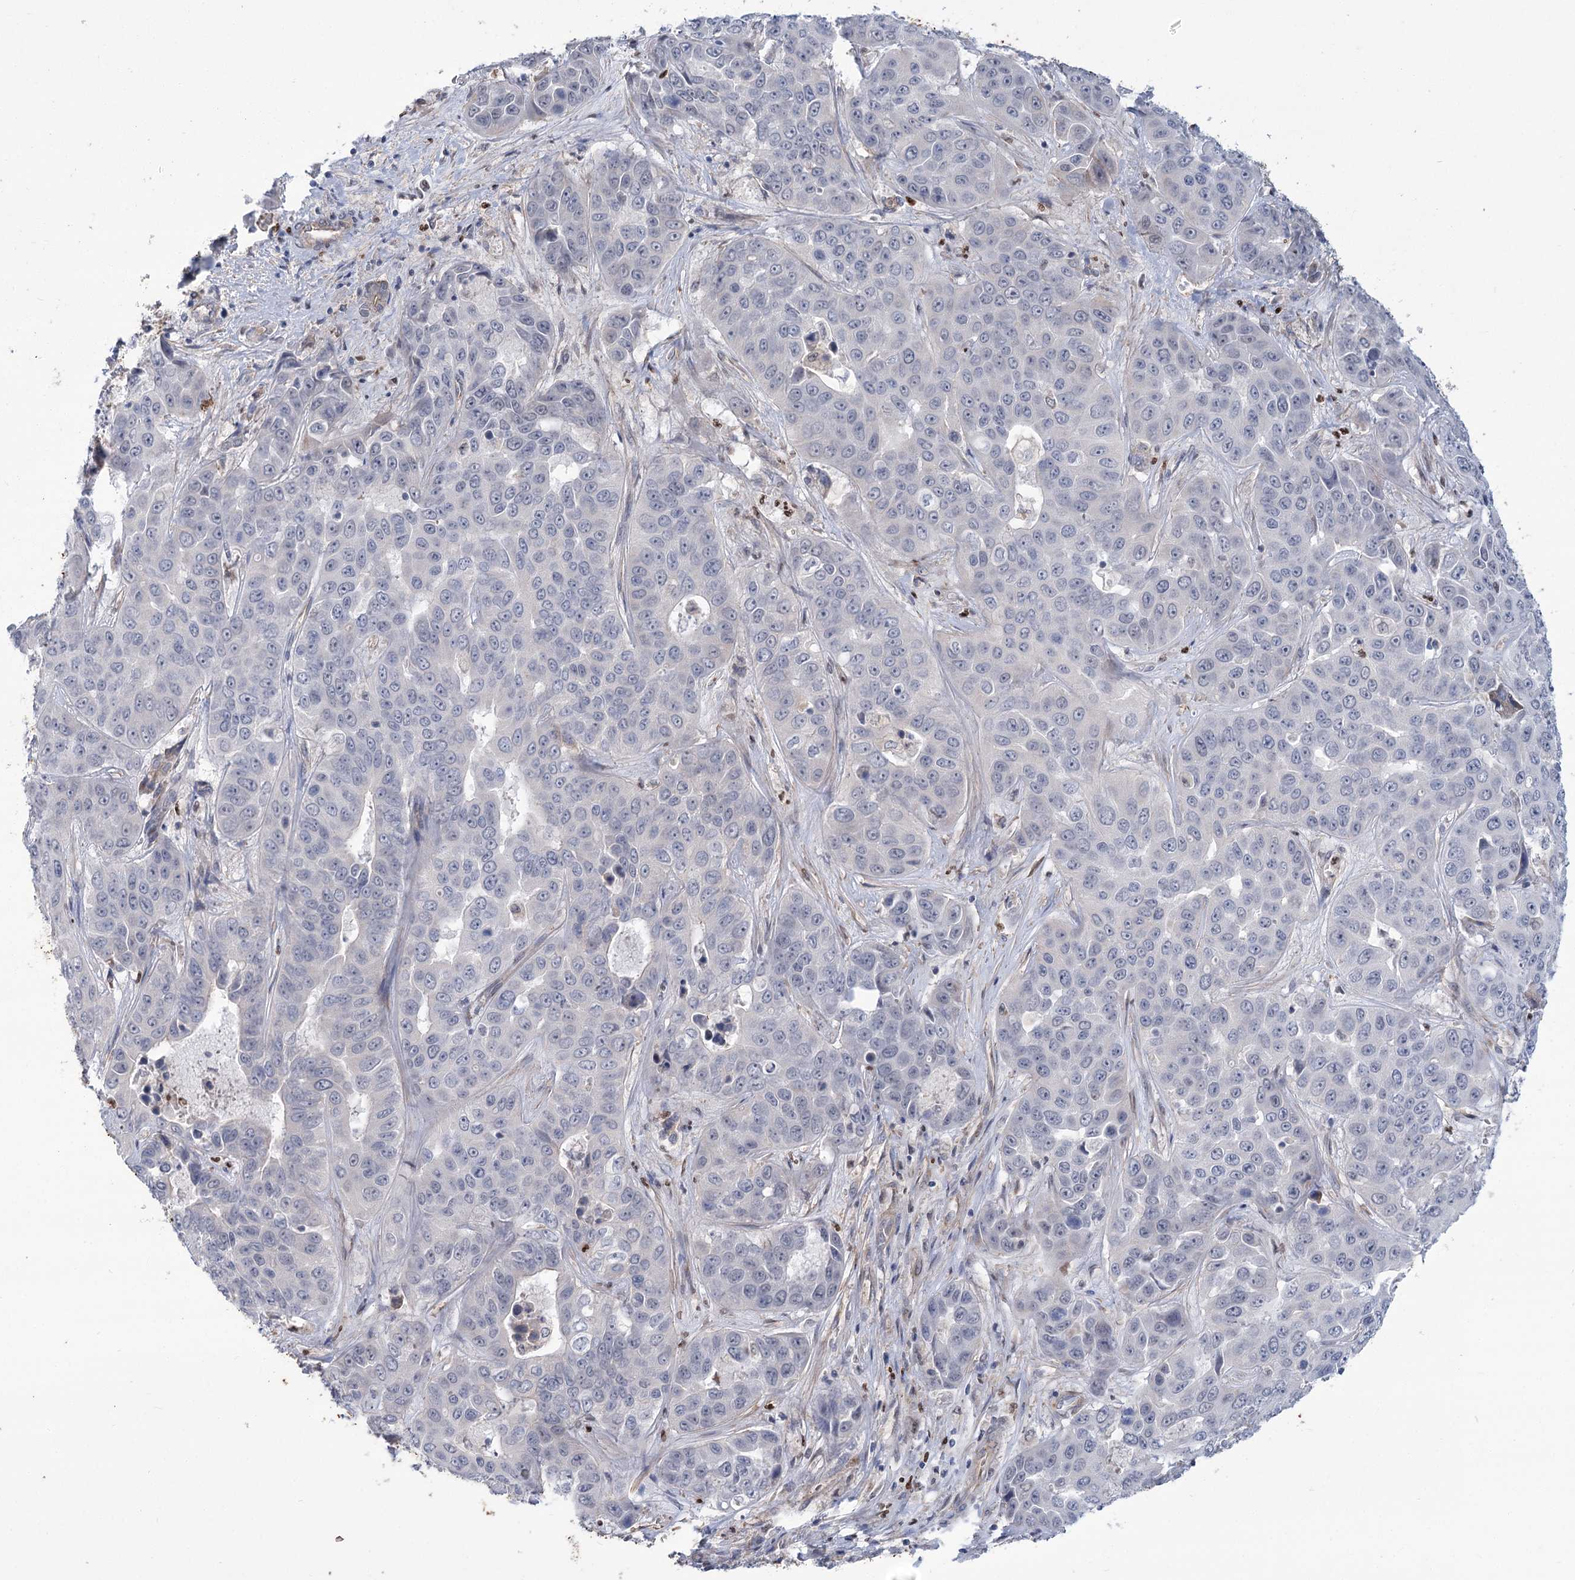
{"staining": {"intensity": "negative", "quantity": "none", "location": "none"}, "tissue": "liver cancer", "cell_type": "Tumor cells", "image_type": "cancer", "snomed": [{"axis": "morphology", "description": "Cholangiocarcinoma"}, {"axis": "topography", "description": "Liver"}], "caption": "The histopathology image displays no significant staining in tumor cells of liver cancer (cholangiocarcinoma).", "gene": "THAP6", "patient": {"sex": "female", "age": 52}}